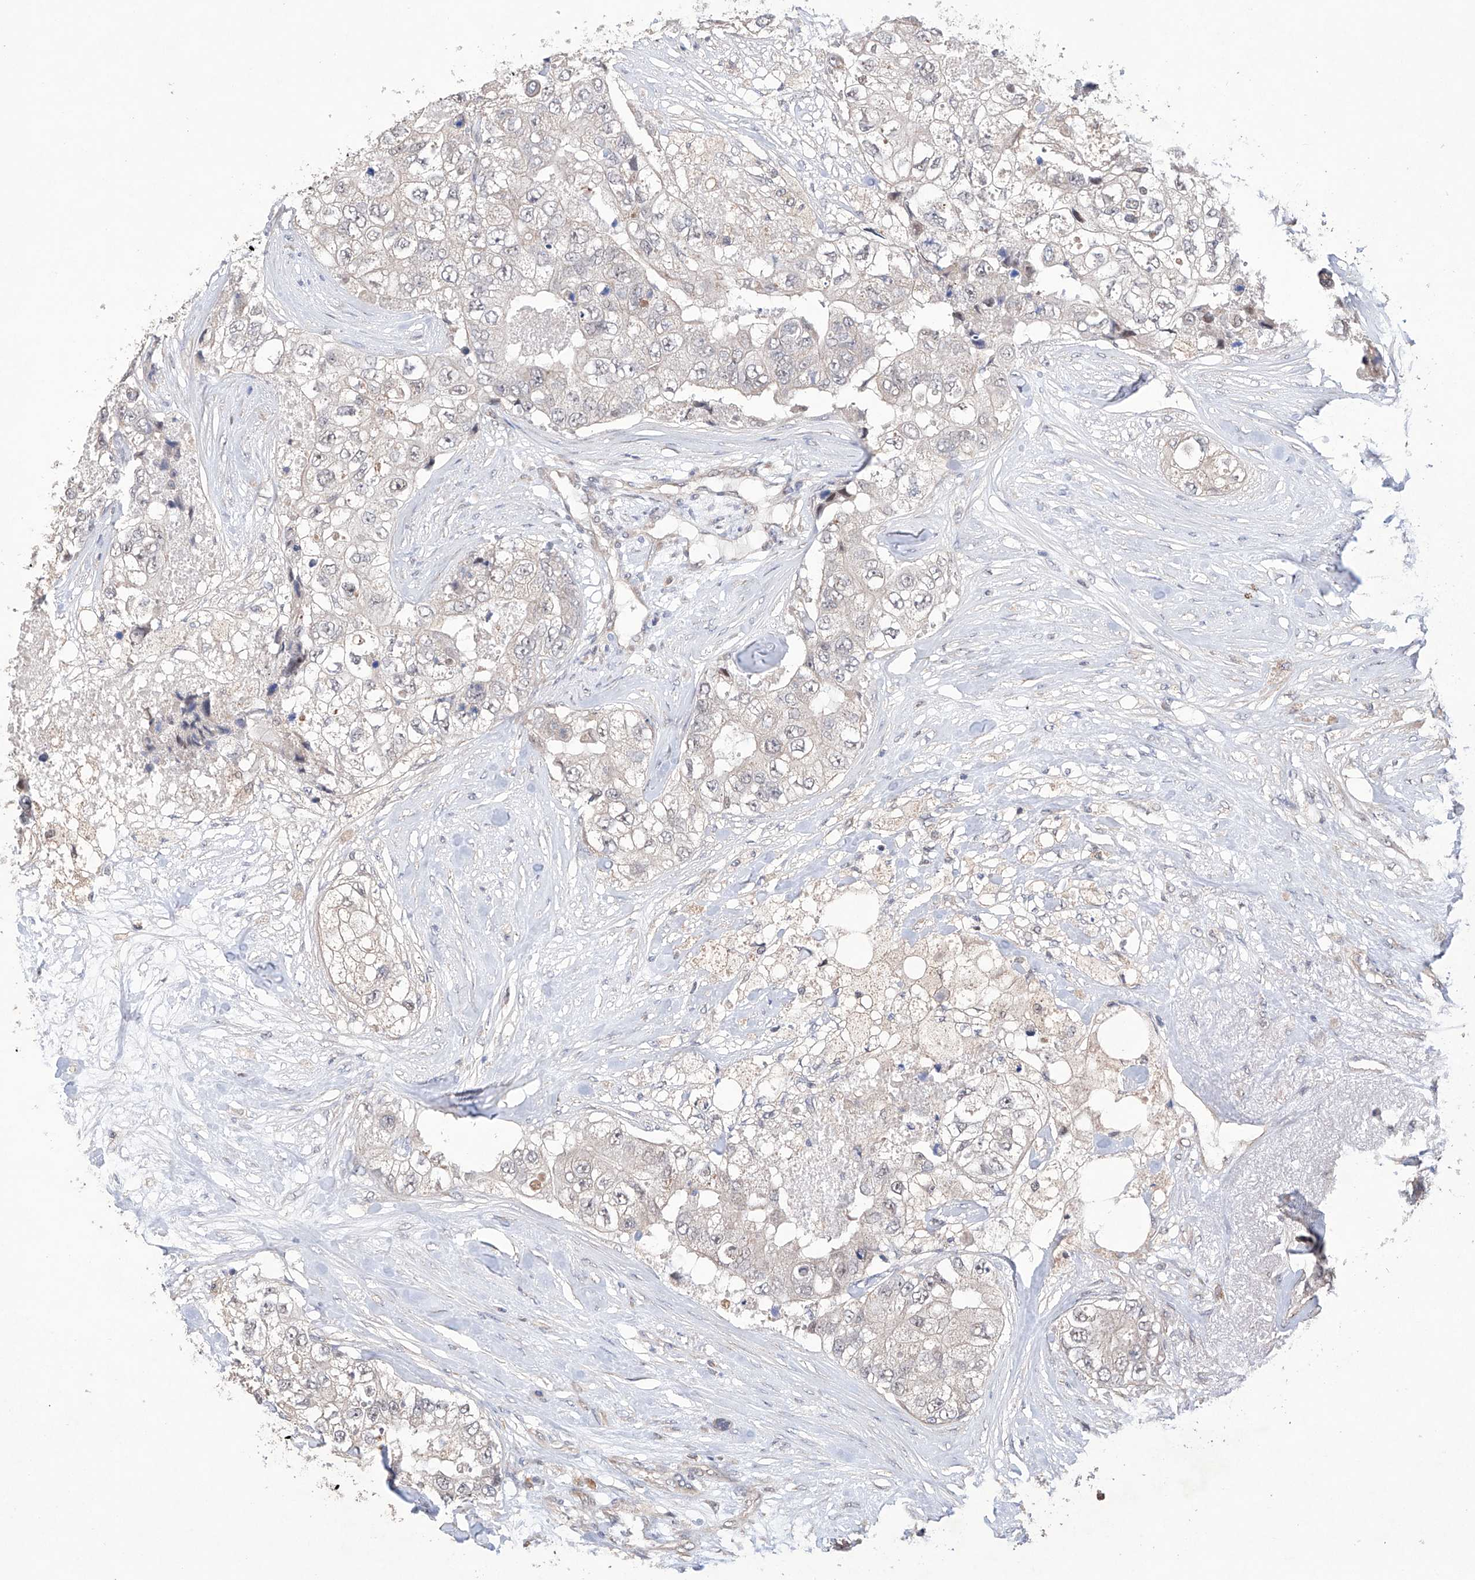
{"staining": {"intensity": "negative", "quantity": "none", "location": "none"}, "tissue": "breast cancer", "cell_type": "Tumor cells", "image_type": "cancer", "snomed": [{"axis": "morphology", "description": "Duct carcinoma"}, {"axis": "topography", "description": "Breast"}], "caption": "DAB (3,3'-diaminobenzidine) immunohistochemical staining of breast cancer demonstrates no significant expression in tumor cells.", "gene": "AFG1L", "patient": {"sex": "female", "age": 62}}